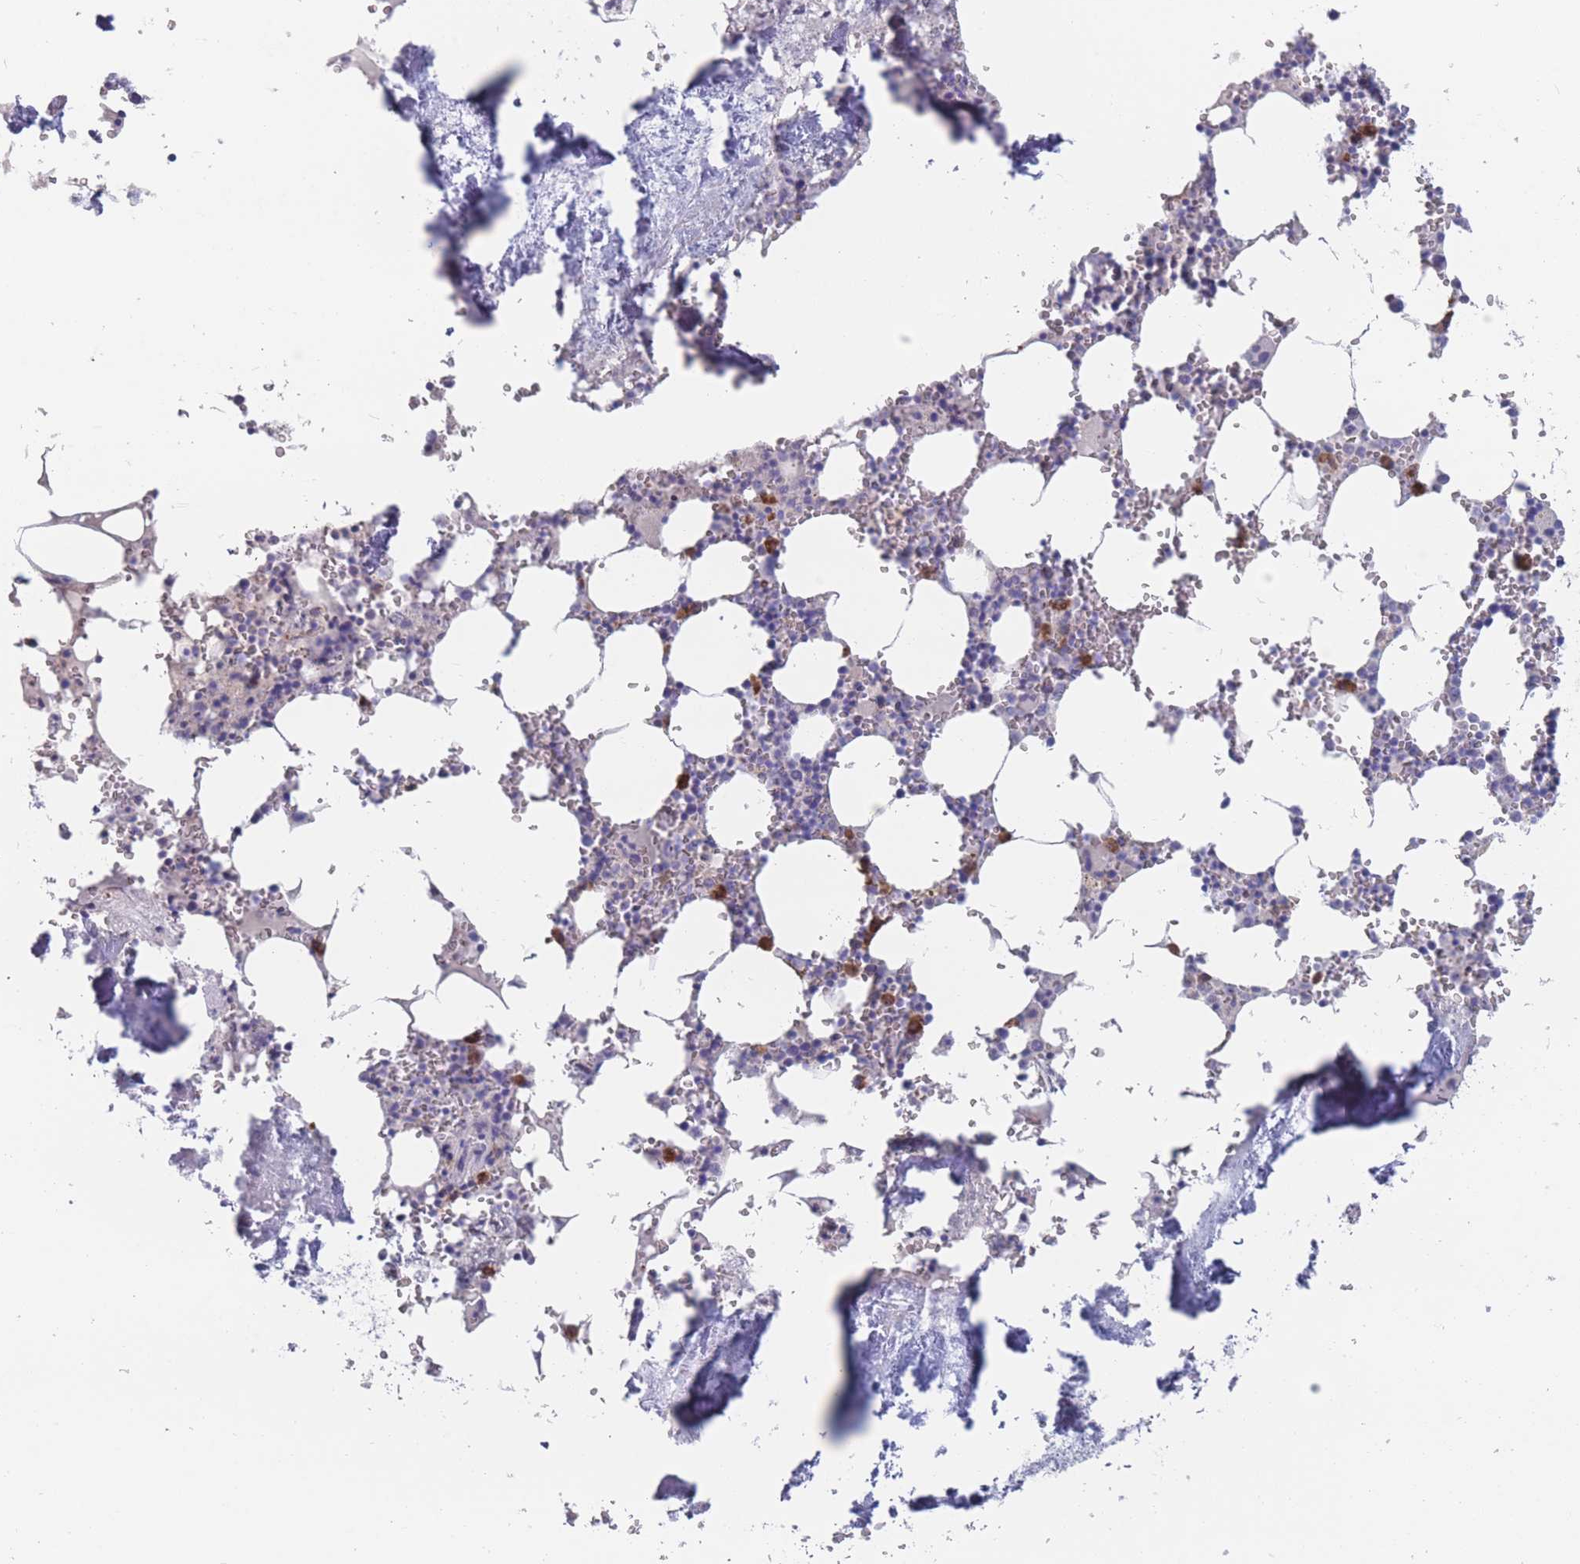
{"staining": {"intensity": "moderate", "quantity": "<25%", "location": "cytoplasmic/membranous"}, "tissue": "bone marrow", "cell_type": "Hematopoietic cells", "image_type": "normal", "snomed": [{"axis": "morphology", "description": "Normal tissue, NOS"}, {"axis": "topography", "description": "Bone marrow"}], "caption": "Protein staining of unremarkable bone marrow demonstrates moderate cytoplasmic/membranous expression in approximately <25% of hematopoietic cells.", "gene": "ST8SIA5", "patient": {"sex": "male", "age": 54}}